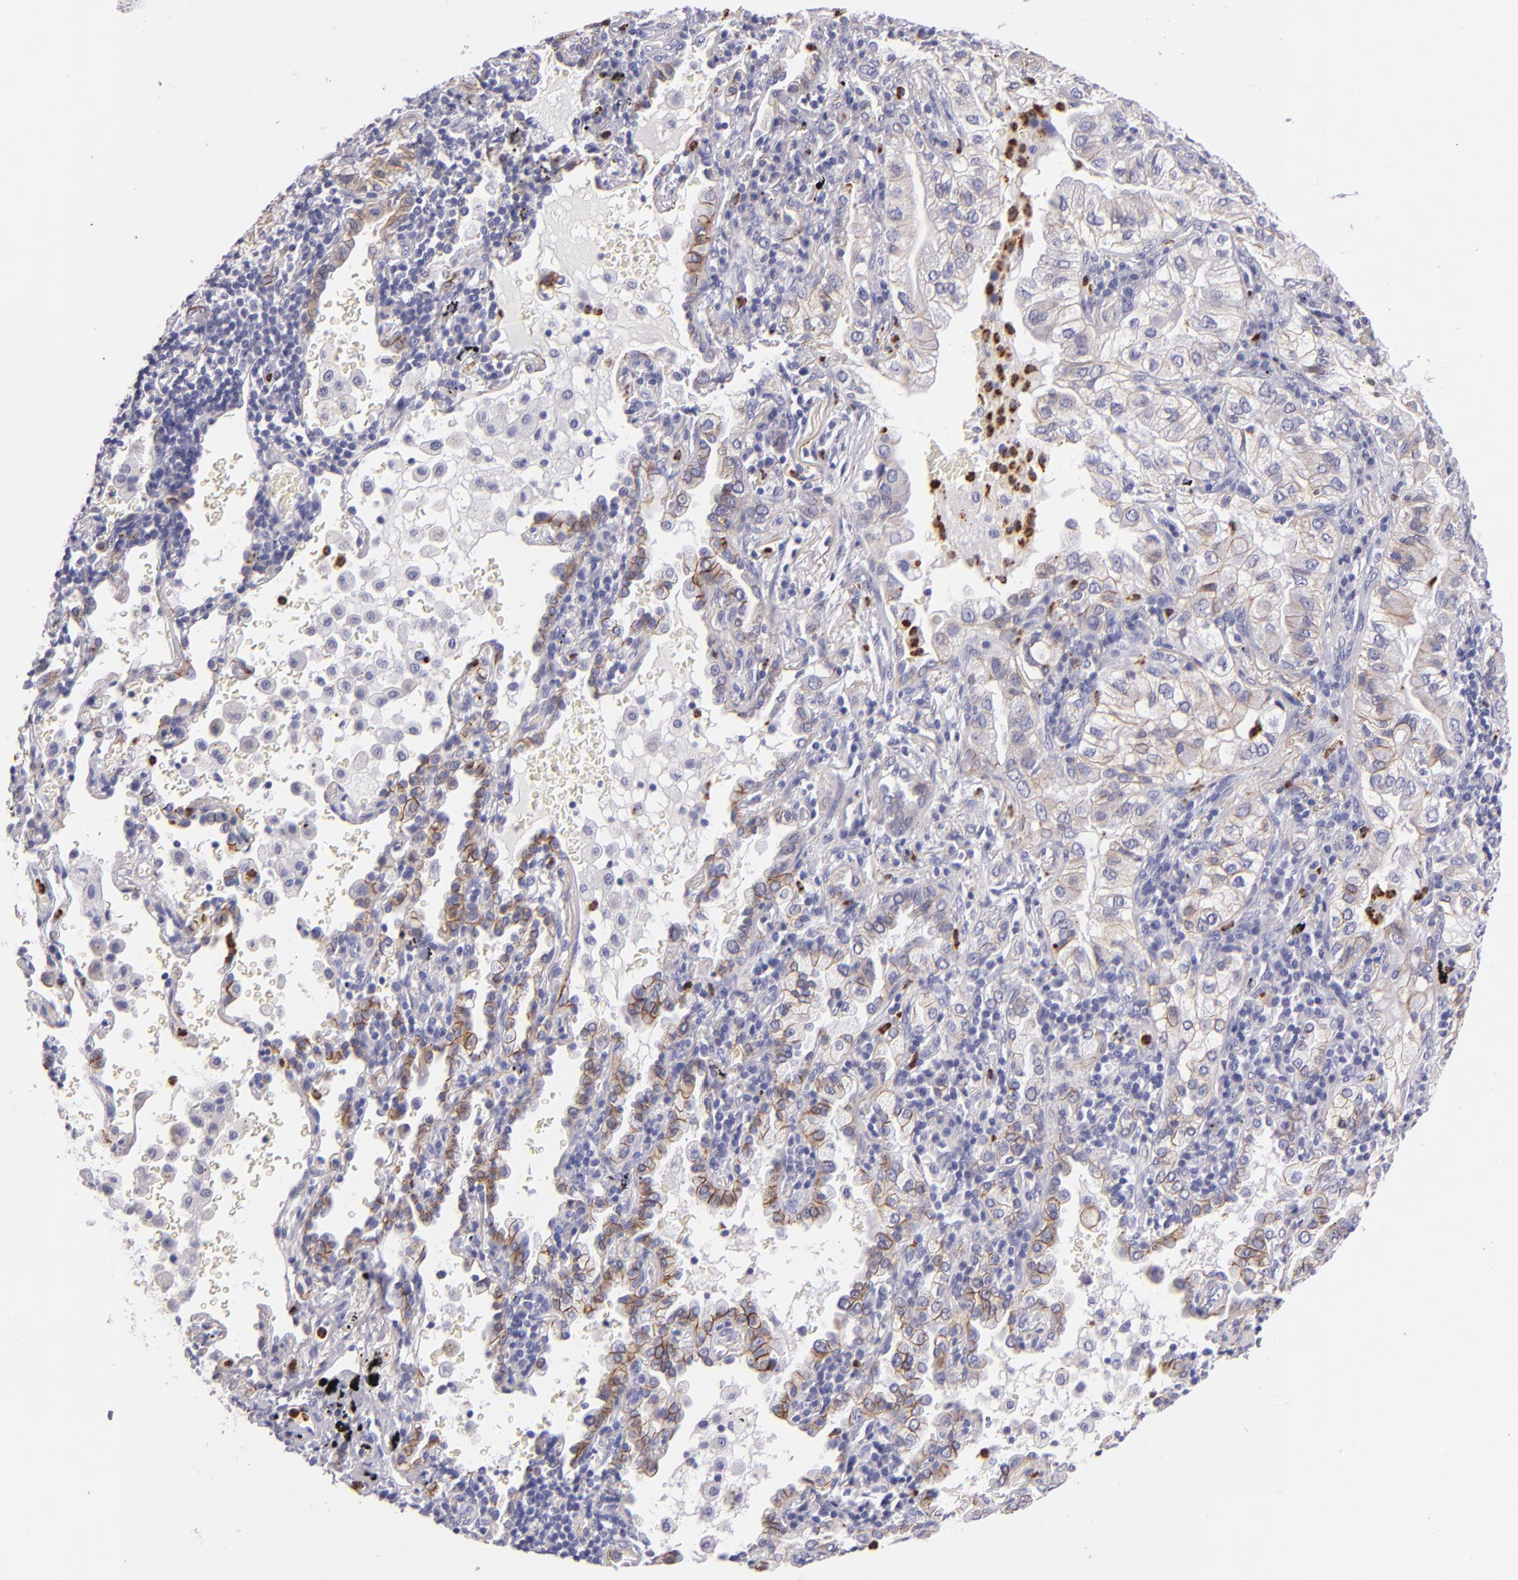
{"staining": {"intensity": "moderate", "quantity": "25%-75%", "location": "cytoplasmic/membranous"}, "tissue": "lung cancer", "cell_type": "Tumor cells", "image_type": "cancer", "snomed": [{"axis": "morphology", "description": "Adenocarcinoma, NOS"}, {"axis": "topography", "description": "Lung"}], "caption": "Moderate cytoplasmic/membranous expression is appreciated in about 25%-75% of tumor cells in adenocarcinoma (lung).", "gene": "CDH3", "patient": {"sex": "female", "age": 50}}